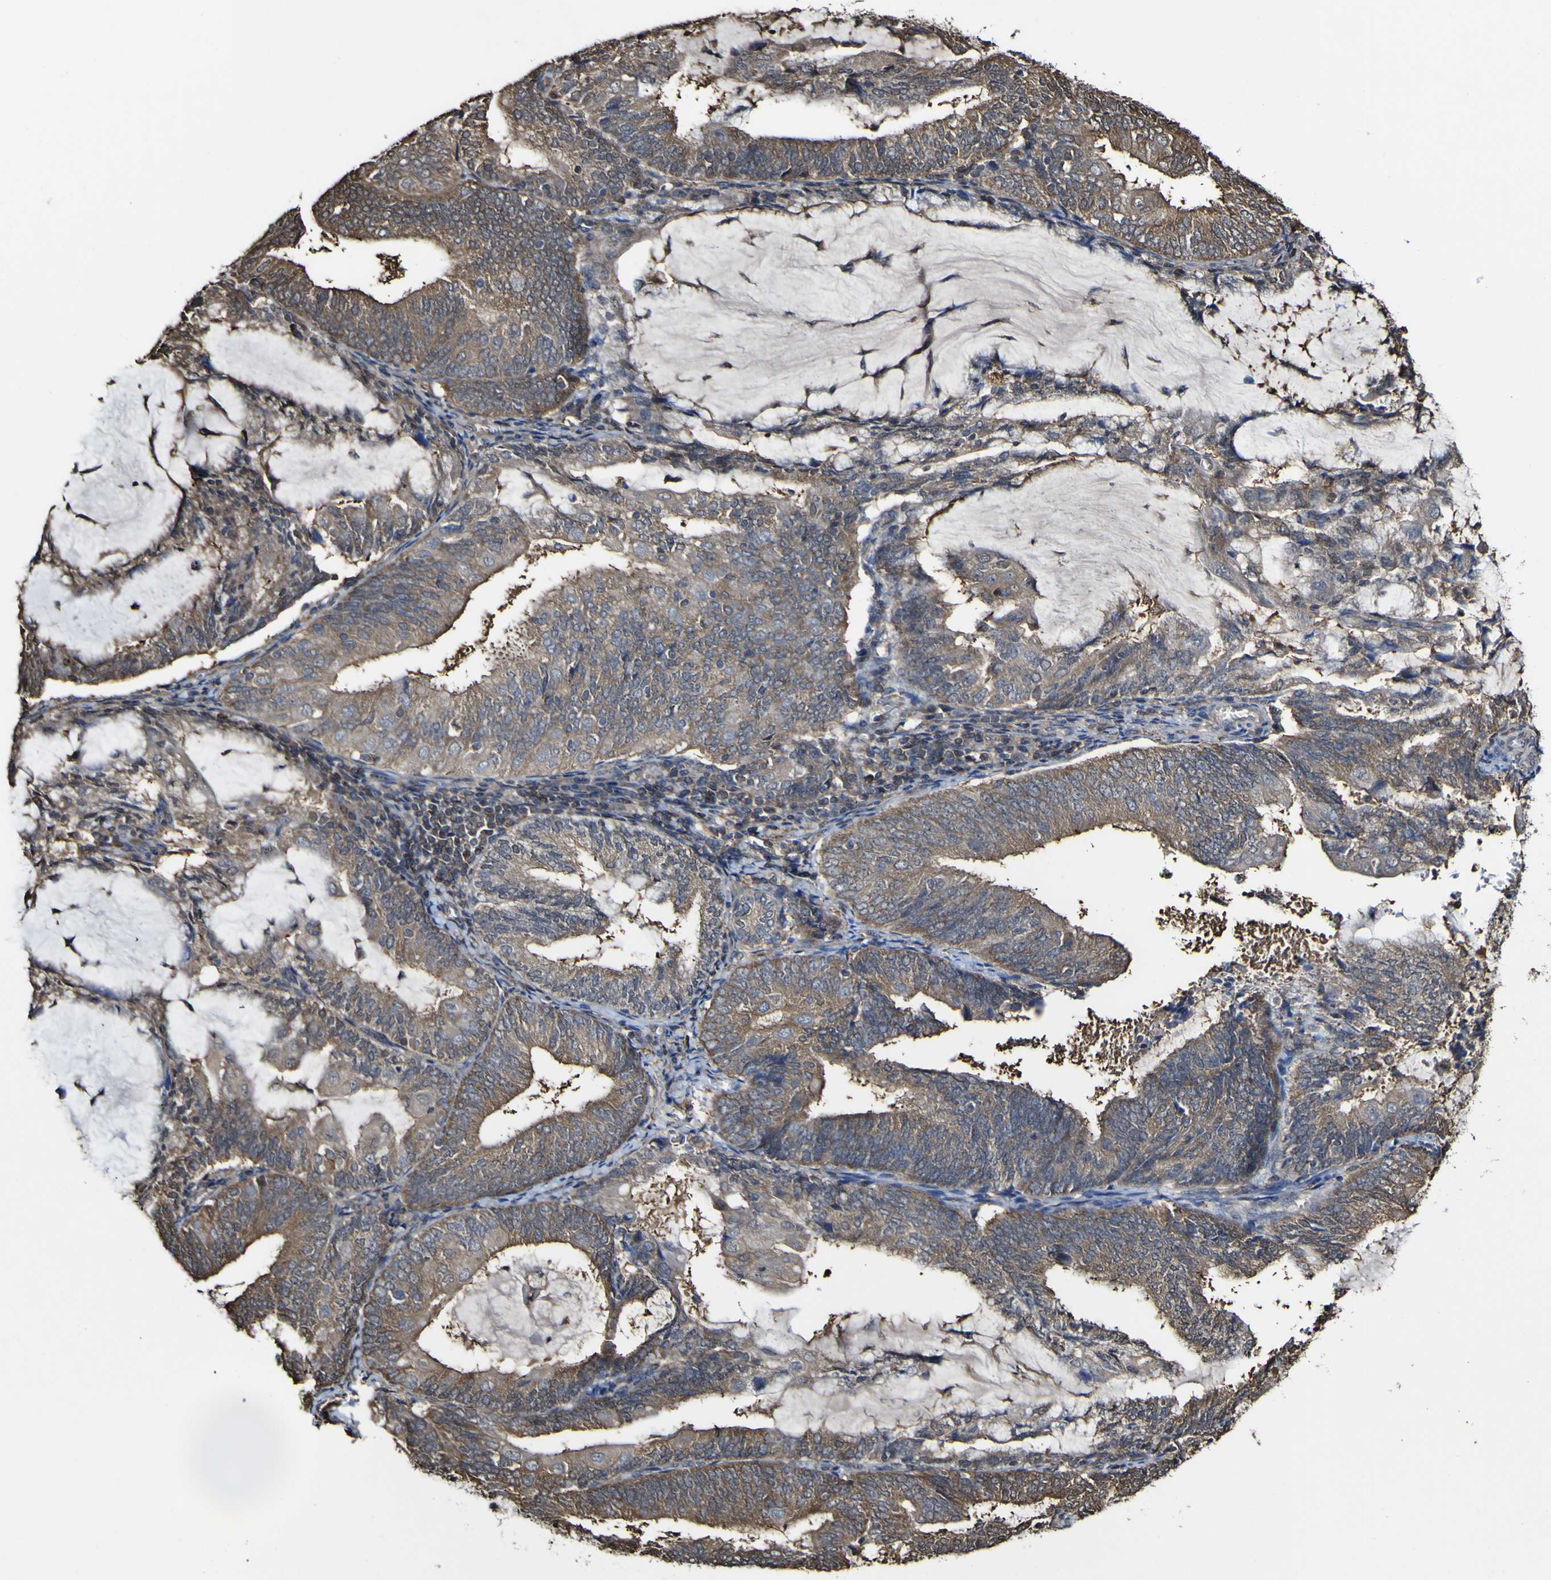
{"staining": {"intensity": "moderate", "quantity": ">75%", "location": "cytoplasmic/membranous"}, "tissue": "endometrial cancer", "cell_type": "Tumor cells", "image_type": "cancer", "snomed": [{"axis": "morphology", "description": "Adenocarcinoma, NOS"}, {"axis": "topography", "description": "Endometrium"}], "caption": "Immunohistochemistry (DAB (3,3'-diaminobenzidine)) staining of endometrial adenocarcinoma exhibits moderate cytoplasmic/membranous protein staining in approximately >75% of tumor cells.", "gene": "PTPRR", "patient": {"sex": "female", "age": 81}}